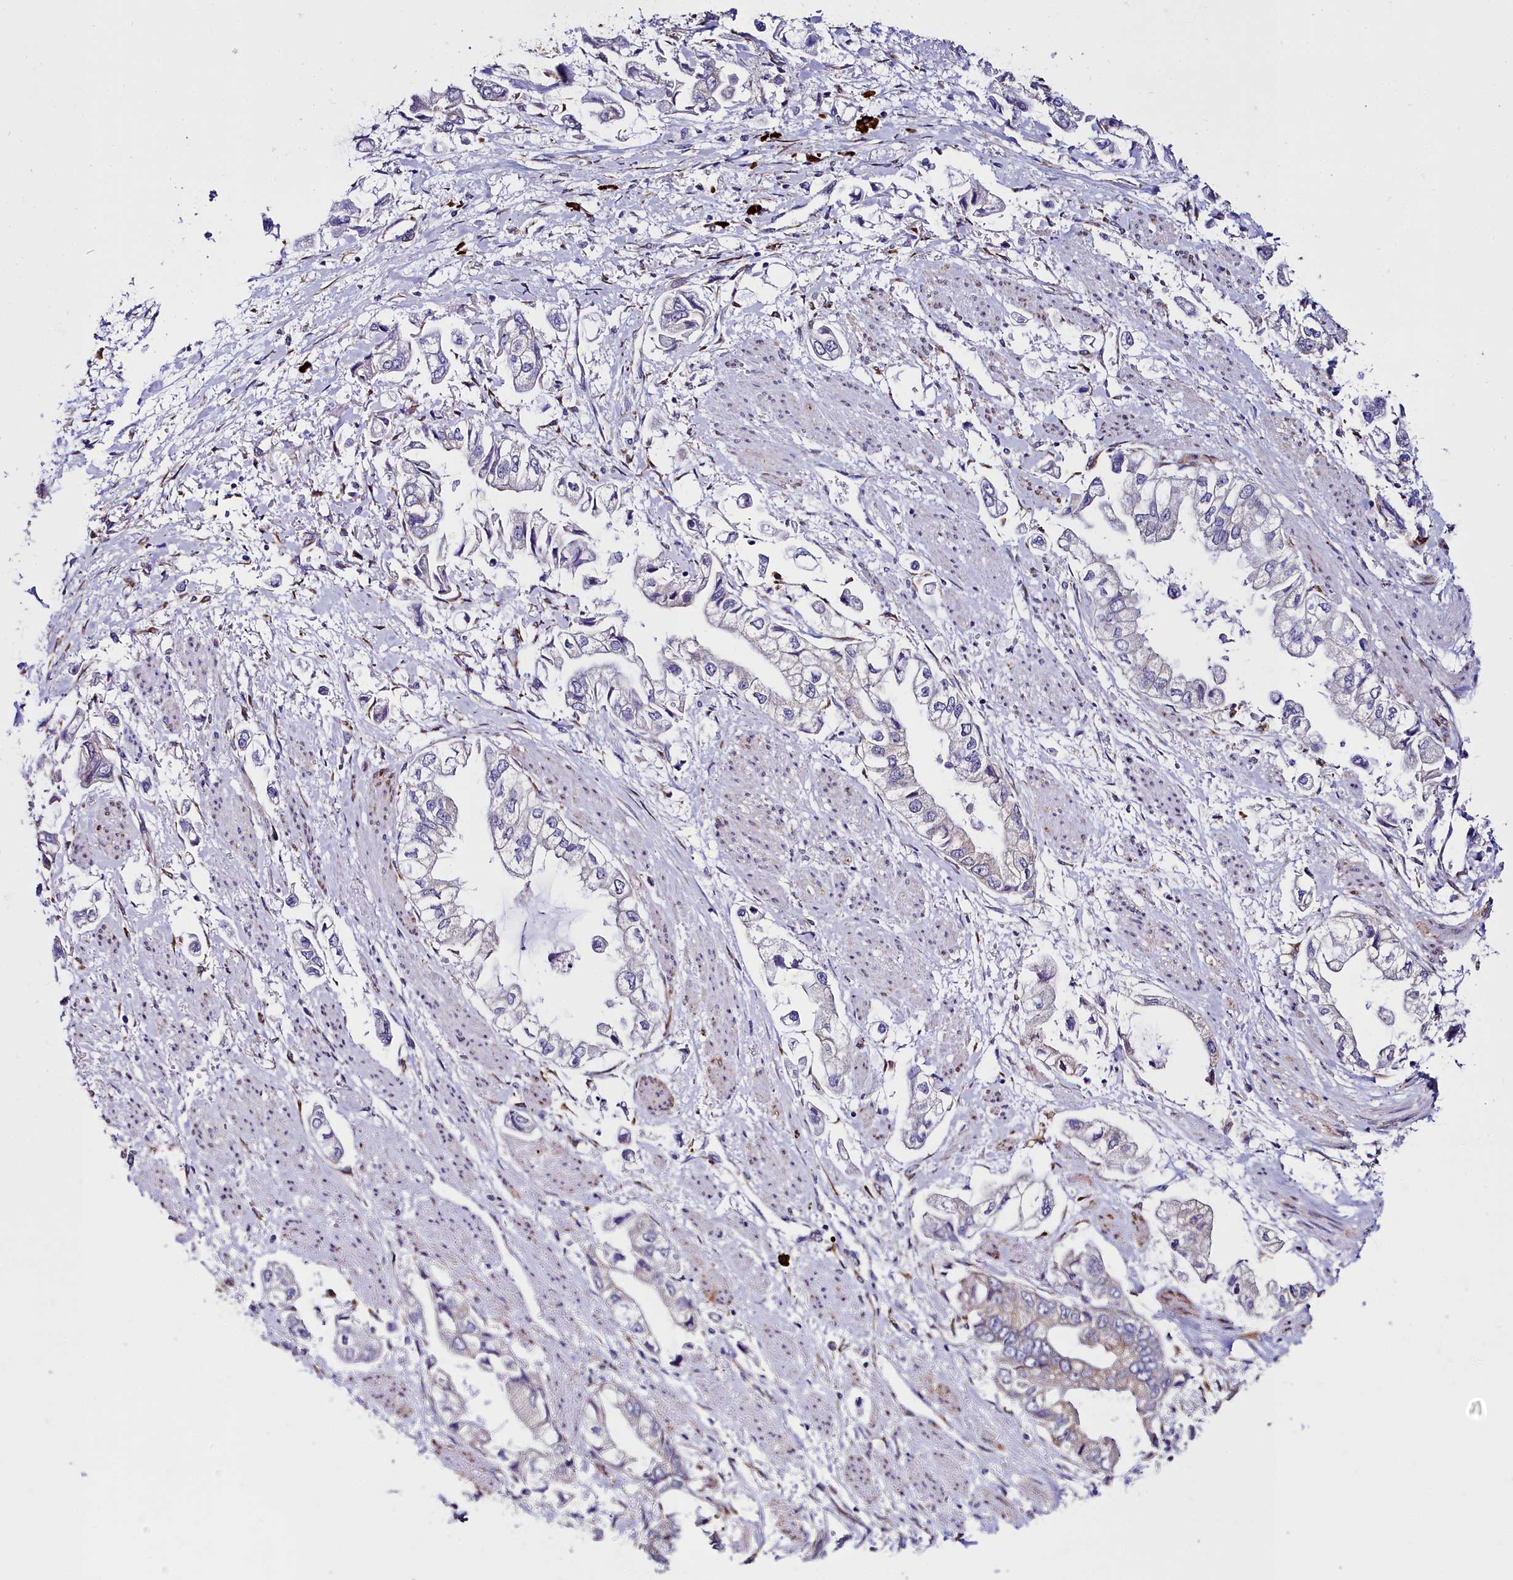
{"staining": {"intensity": "negative", "quantity": "none", "location": "none"}, "tissue": "stomach cancer", "cell_type": "Tumor cells", "image_type": "cancer", "snomed": [{"axis": "morphology", "description": "Adenocarcinoma, NOS"}, {"axis": "topography", "description": "Stomach"}], "caption": "This is an immunohistochemistry (IHC) image of human stomach cancer. There is no positivity in tumor cells.", "gene": "TXNDC5", "patient": {"sex": "male", "age": 62}}